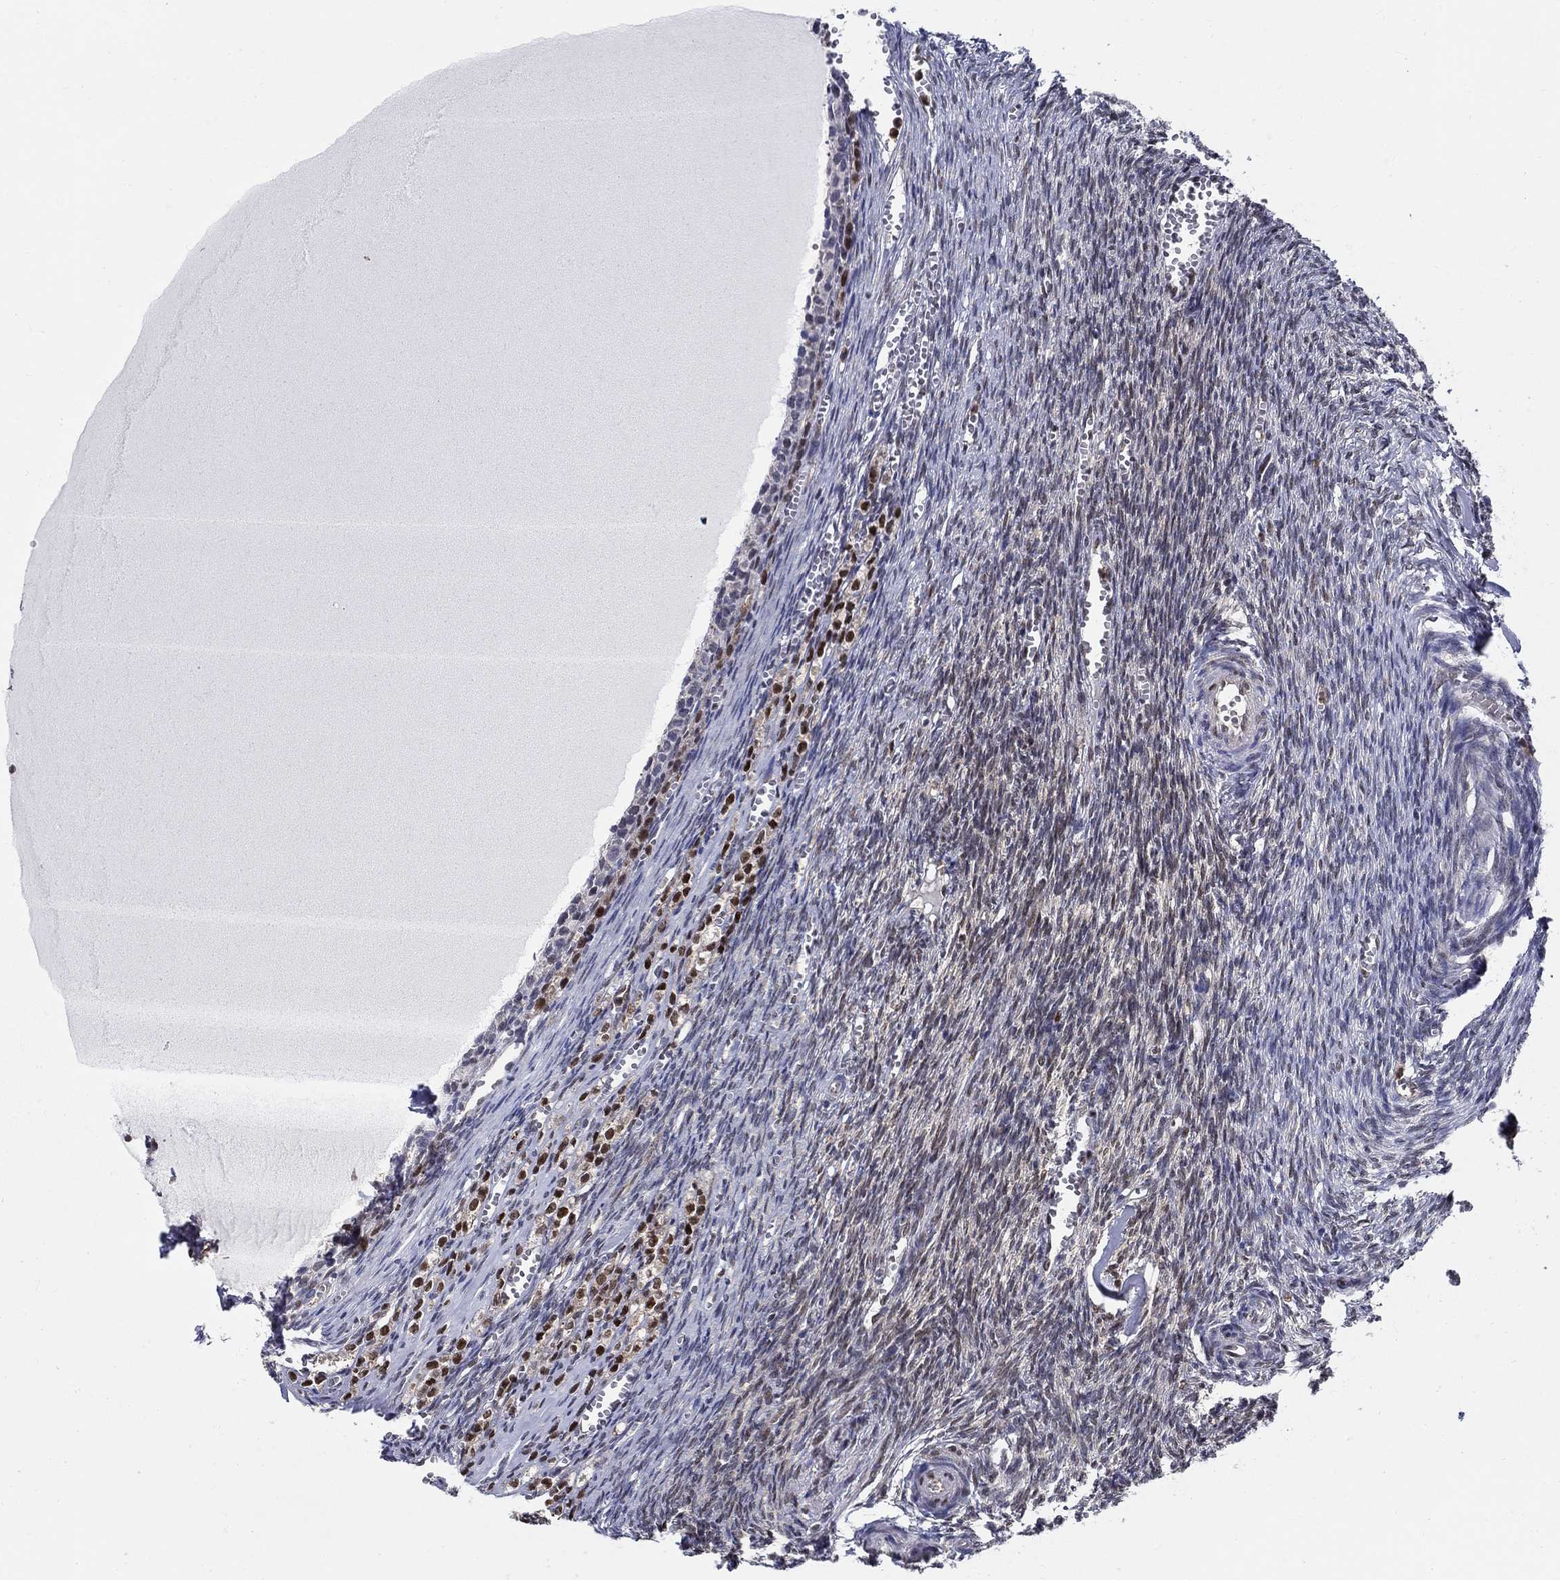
{"staining": {"intensity": "strong", "quantity": "<25%", "location": "nuclear"}, "tissue": "ovary", "cell_type": "Follicle cells", "image_type": "normal", "snomed": [{"axis": "morphology", "description": "Normal tissue, NOS"}, {"axis": "topography", "description": "Ovary"}], "caption": "Human ovary stained for a protein (brown) exhibits strong nuclear positive staining in about <25% of follicle cells.", "gene": "ZNF594", "patient": {"sex": "female", "age": 43}}